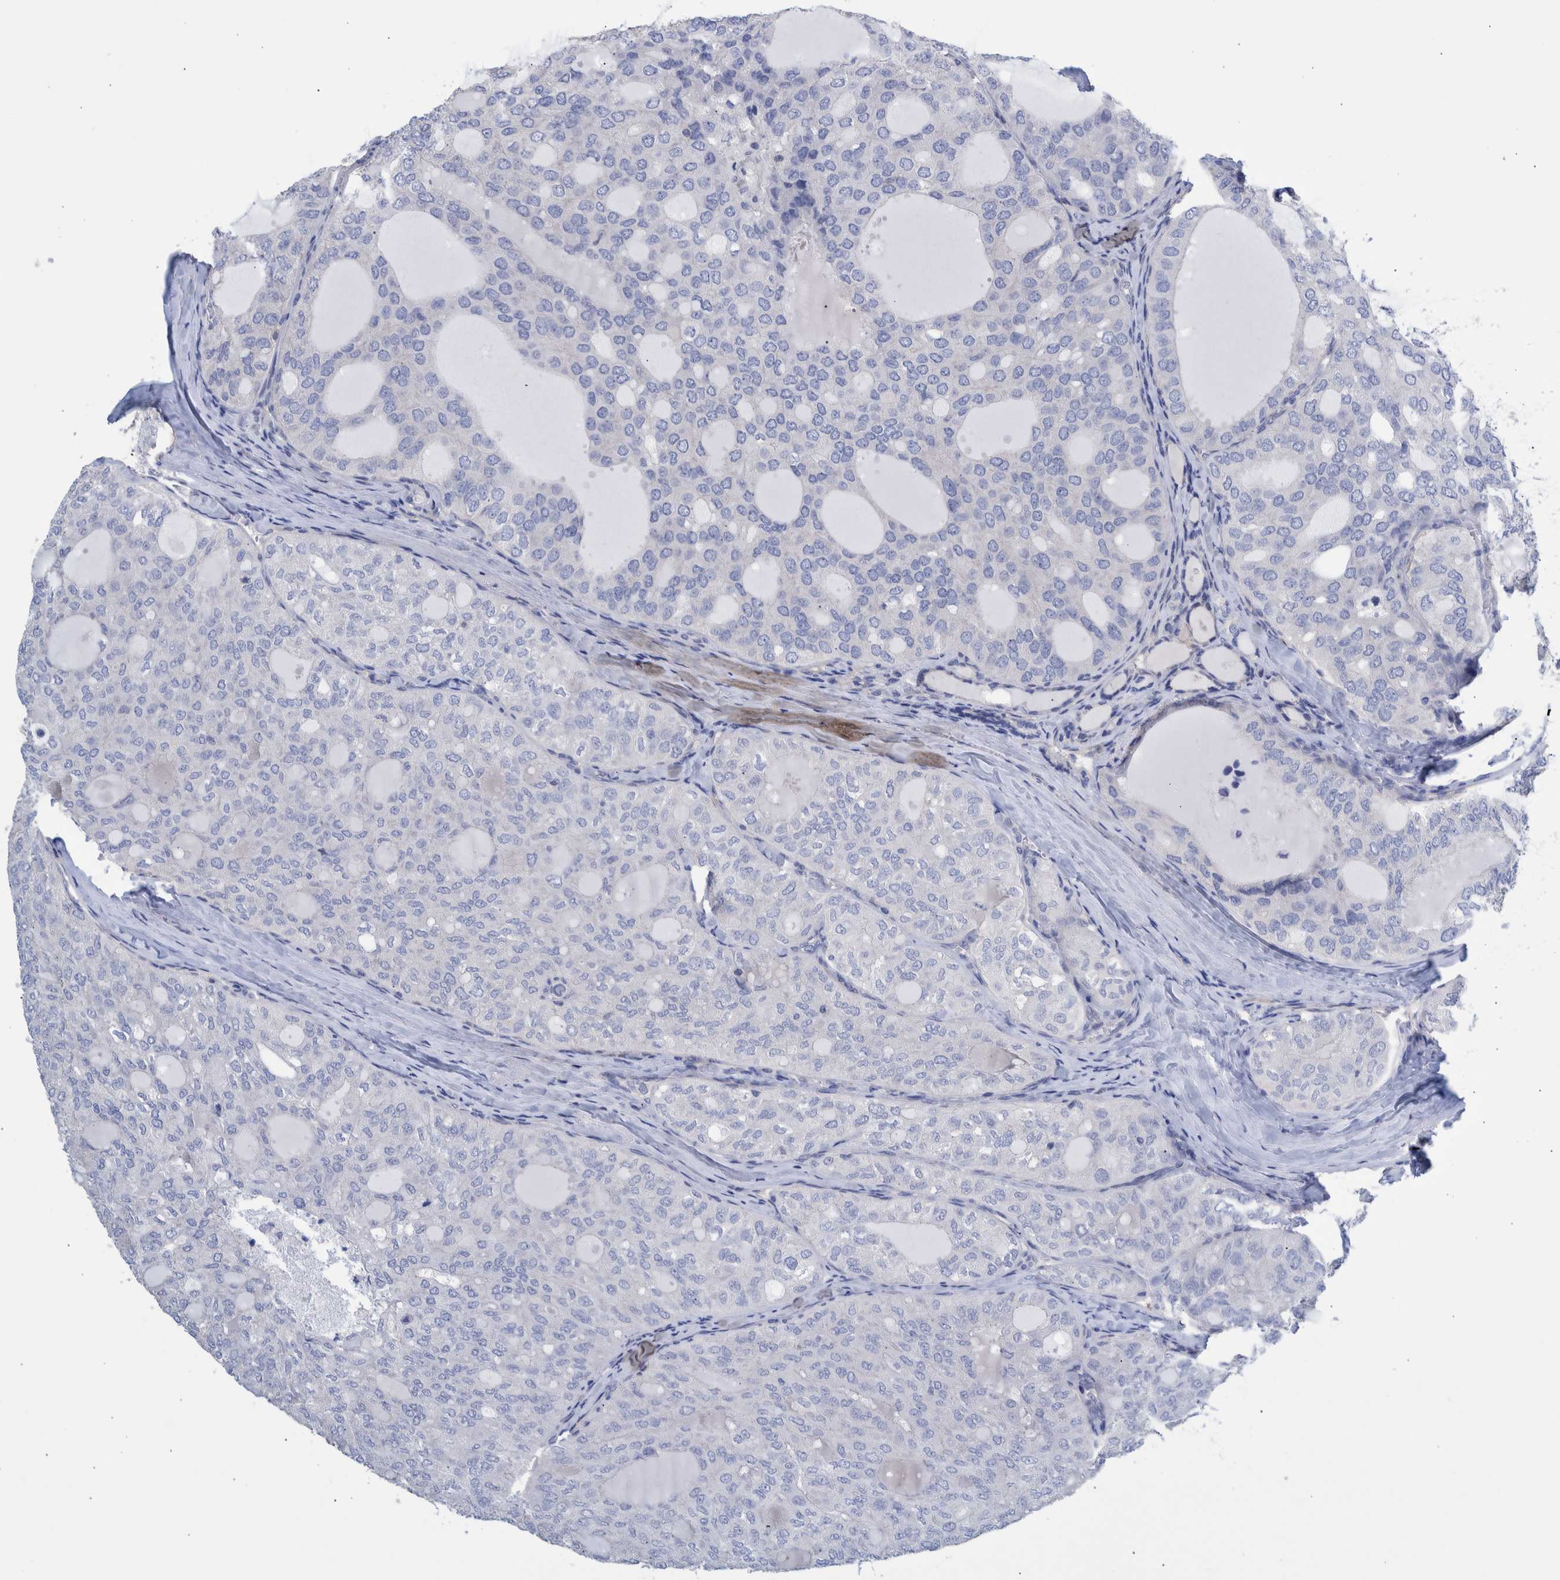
{"staining": {"intensity": "negative", "quantity": "none", "location": "none"}, "tissue": "thyroid cancer", "cell_type": "Tumor cells", "image_type": "cancer", "snomed": [{"axis": "morphology", "description": "Follicular adenoma carcinoma, NOS"}, {"axis": "topography", "description": "Thyroid gland"}], "caption": "Thyroid follicular adenoma carcinoma stained for a protein using IHC demonstrates no expression tumor cells.", "gene": "PPP3CC", "patient": {"sex": "male", "age": 75}}